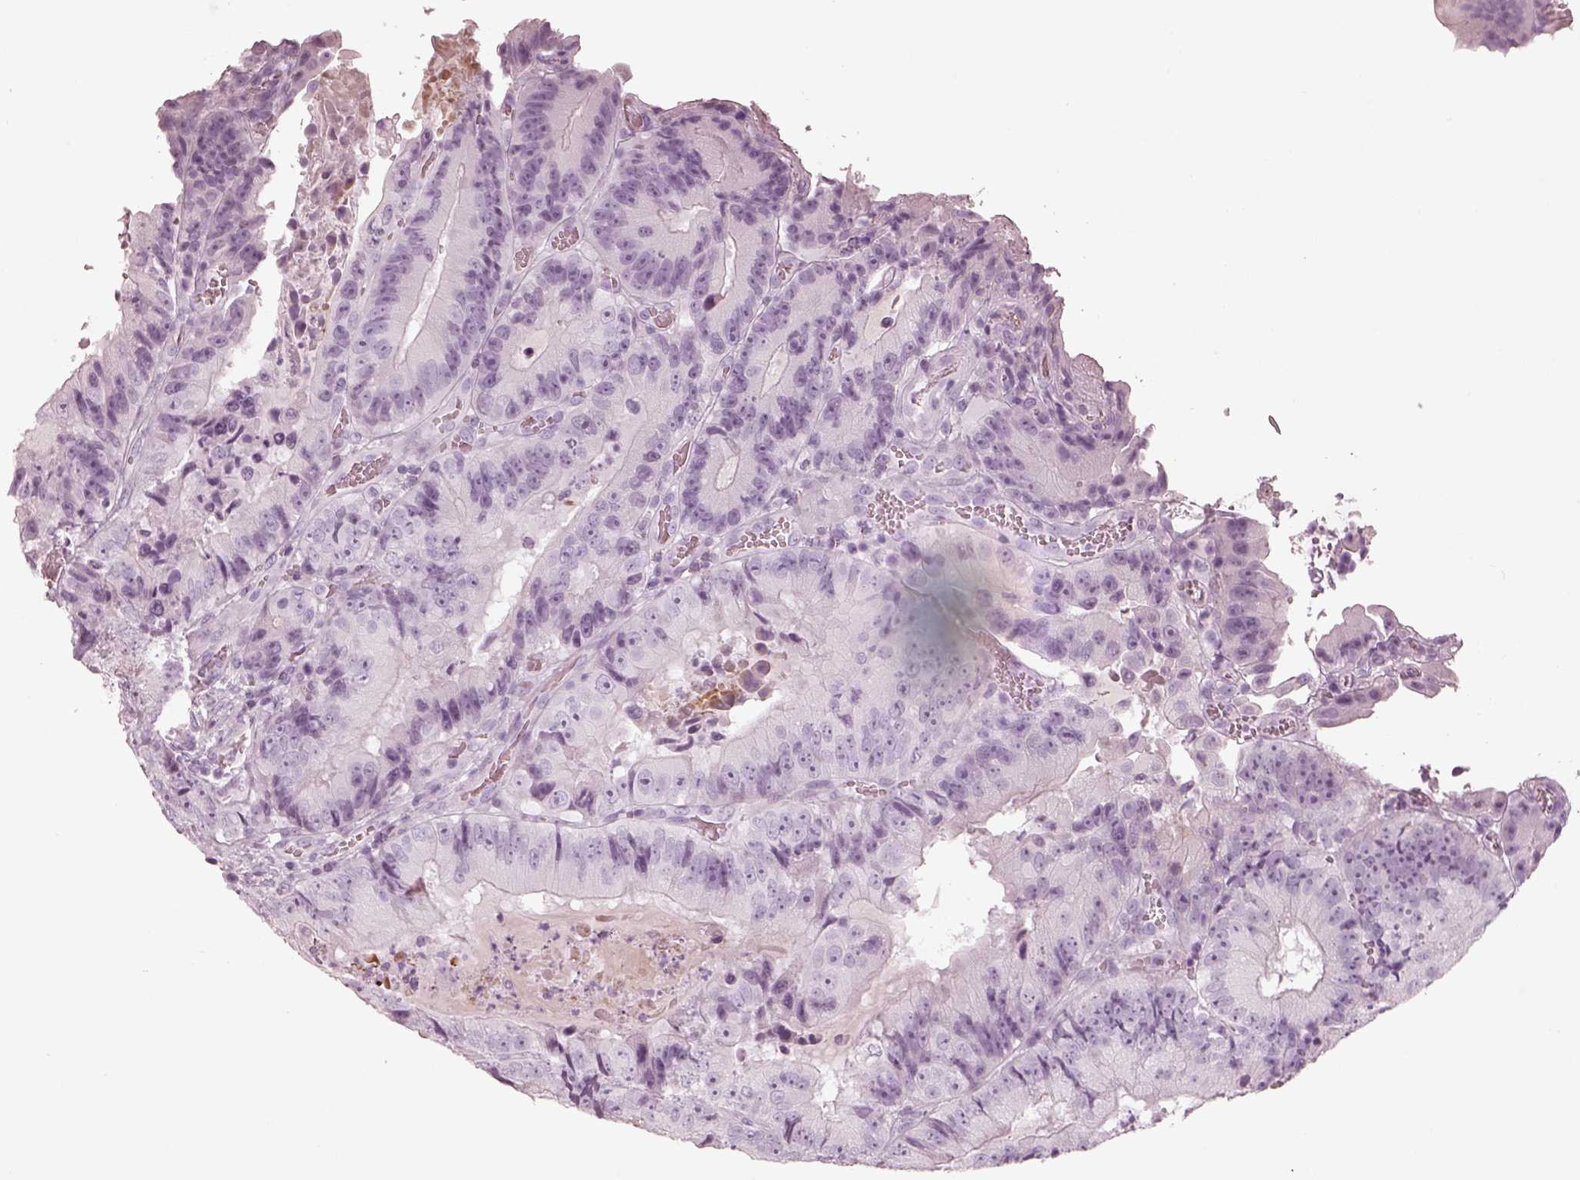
{"staining": {"intensity": "negative", "quantity": "none", "location": "none"}, "tissue": "colorectal cancer", "cell_type": "Tumor cells", "image_type": "cancer", "snomed": [{"axis": "morphology", "description": "Adenocarcinoma, NOS"}, {"axis": "topography", "description": "Colon"}], "caption": "This is an immunohistochemistry micrograph of colorectal cancer. There is no expression in tumor cells.", "gene": "OPN4", "patient": {"sex": "female", "age": 86}}